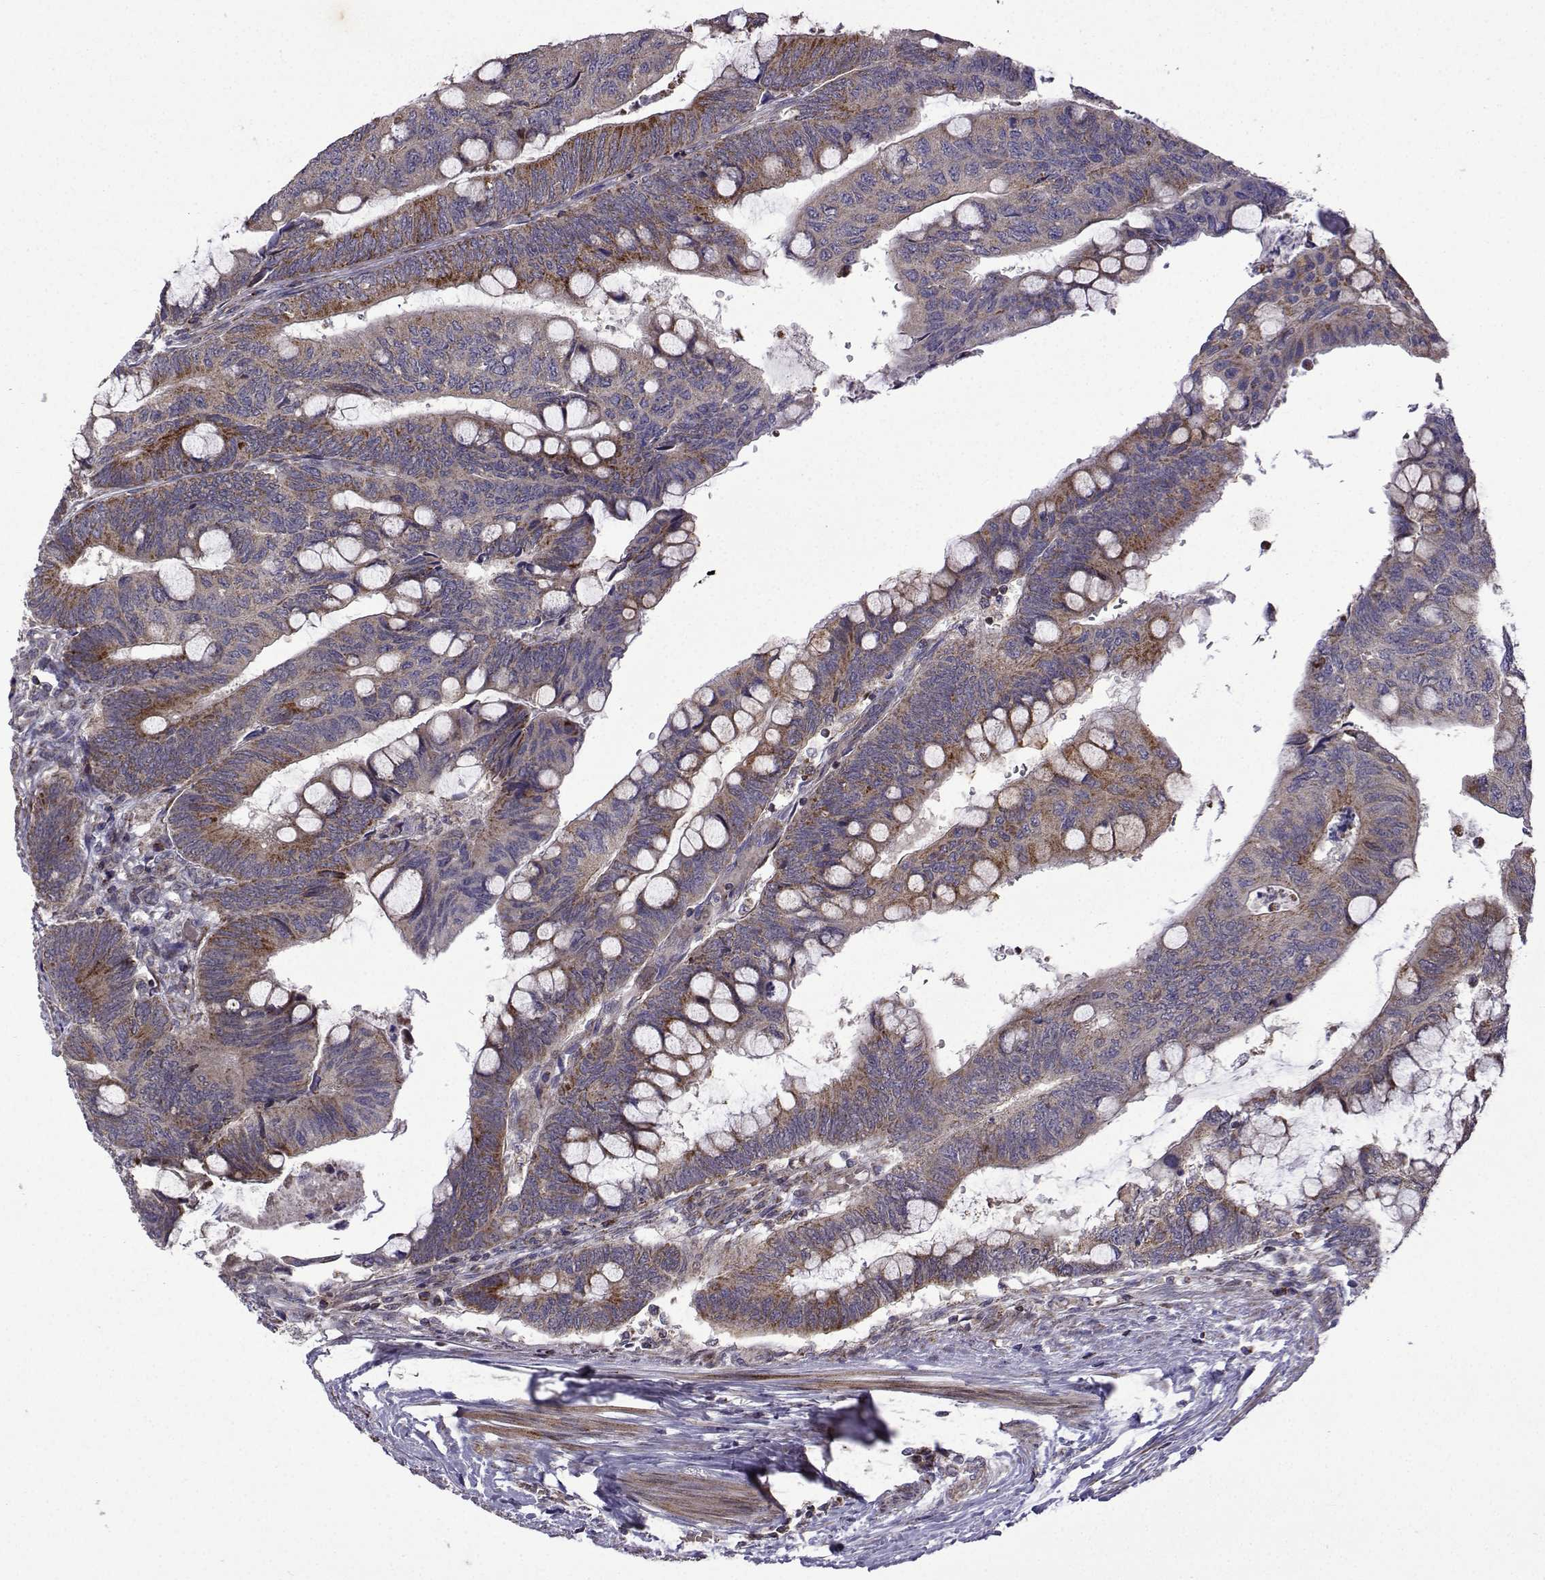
{"staining": {"intensity": "strong", "quantity": "<25%", "location": "cytoplasmic/membranous"}, "tissue": "colorectal cancer", "cell_type": "Tumor cells", "image_type": "cancer", "snomed": [{"axis": "morphology", "description": "Normal tissue, NOS"}, {"axis": "morphology", "description": "Adenocarcinoma, NOS"}, {"axis": "topography", "description": "Rectum"}], "caption": "IHC photomicrograph of neoplastic tissue: colorectal cancer stained using immunohistochemistry reveals medium levels of strong protein expression localized specifically in the cytoplasmic/membranous of tumor cells, appearing as a cytoplasmic/membranous brown color.", "gene": "TAB2", "patient": {"sex": "male", "age": 92}}